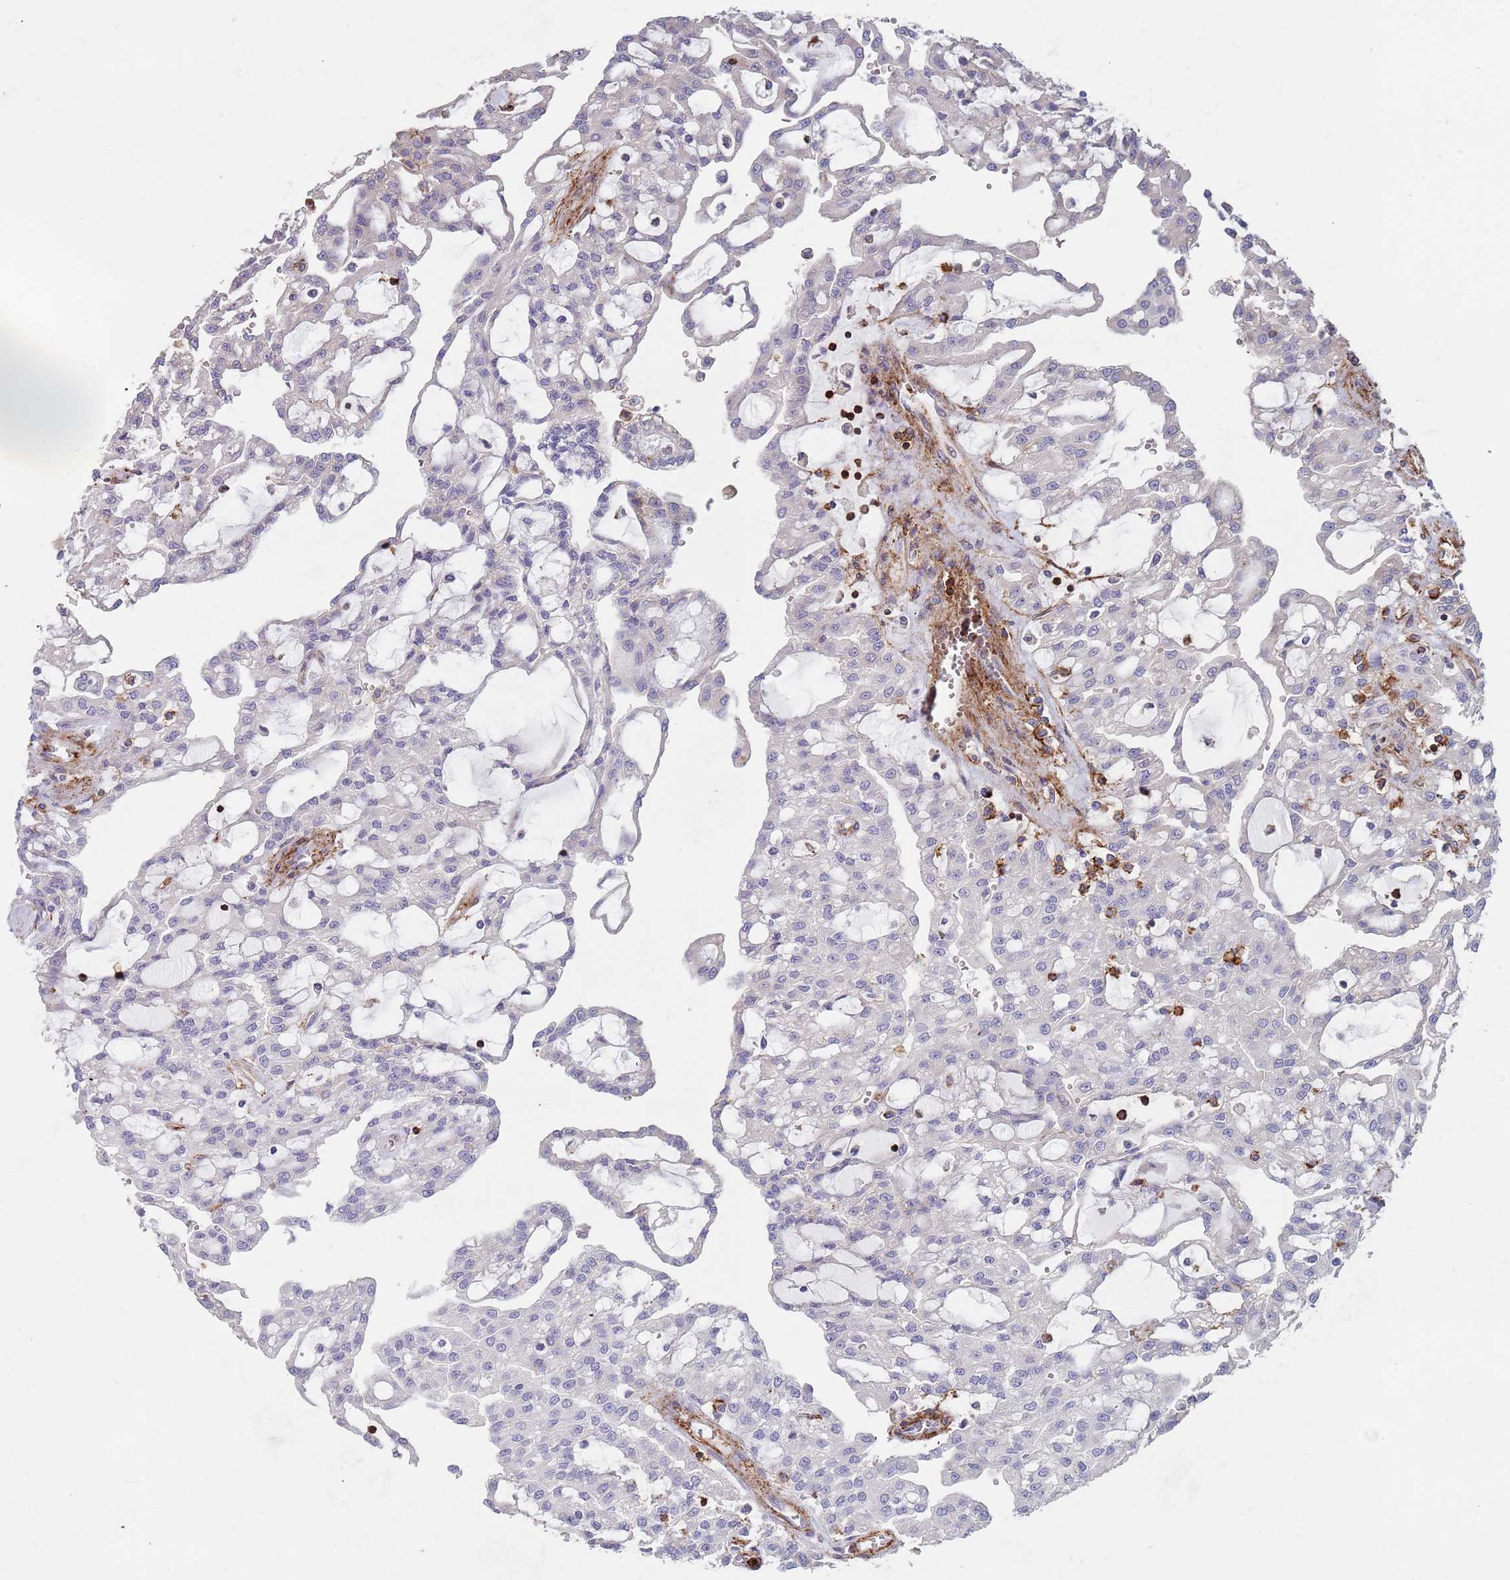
{"staining": {"intensity": "negative", "quantity": "none", "location": "none"}, "tissue": "renal cancer", "cell_type": "Tumor cells", "image_type": "cancer", "snomed": [{"axis": "morphology", "description": "Adenocarcinoma, NOS"}, {"axis": "topography", "description": "Kidney"}], "caption": "Tumor cells are negative for brown protein staining in renal cancer (adenocarcinoma).", "gene": "RNF144A", "patient": {"sex": "male", "age": 63}}